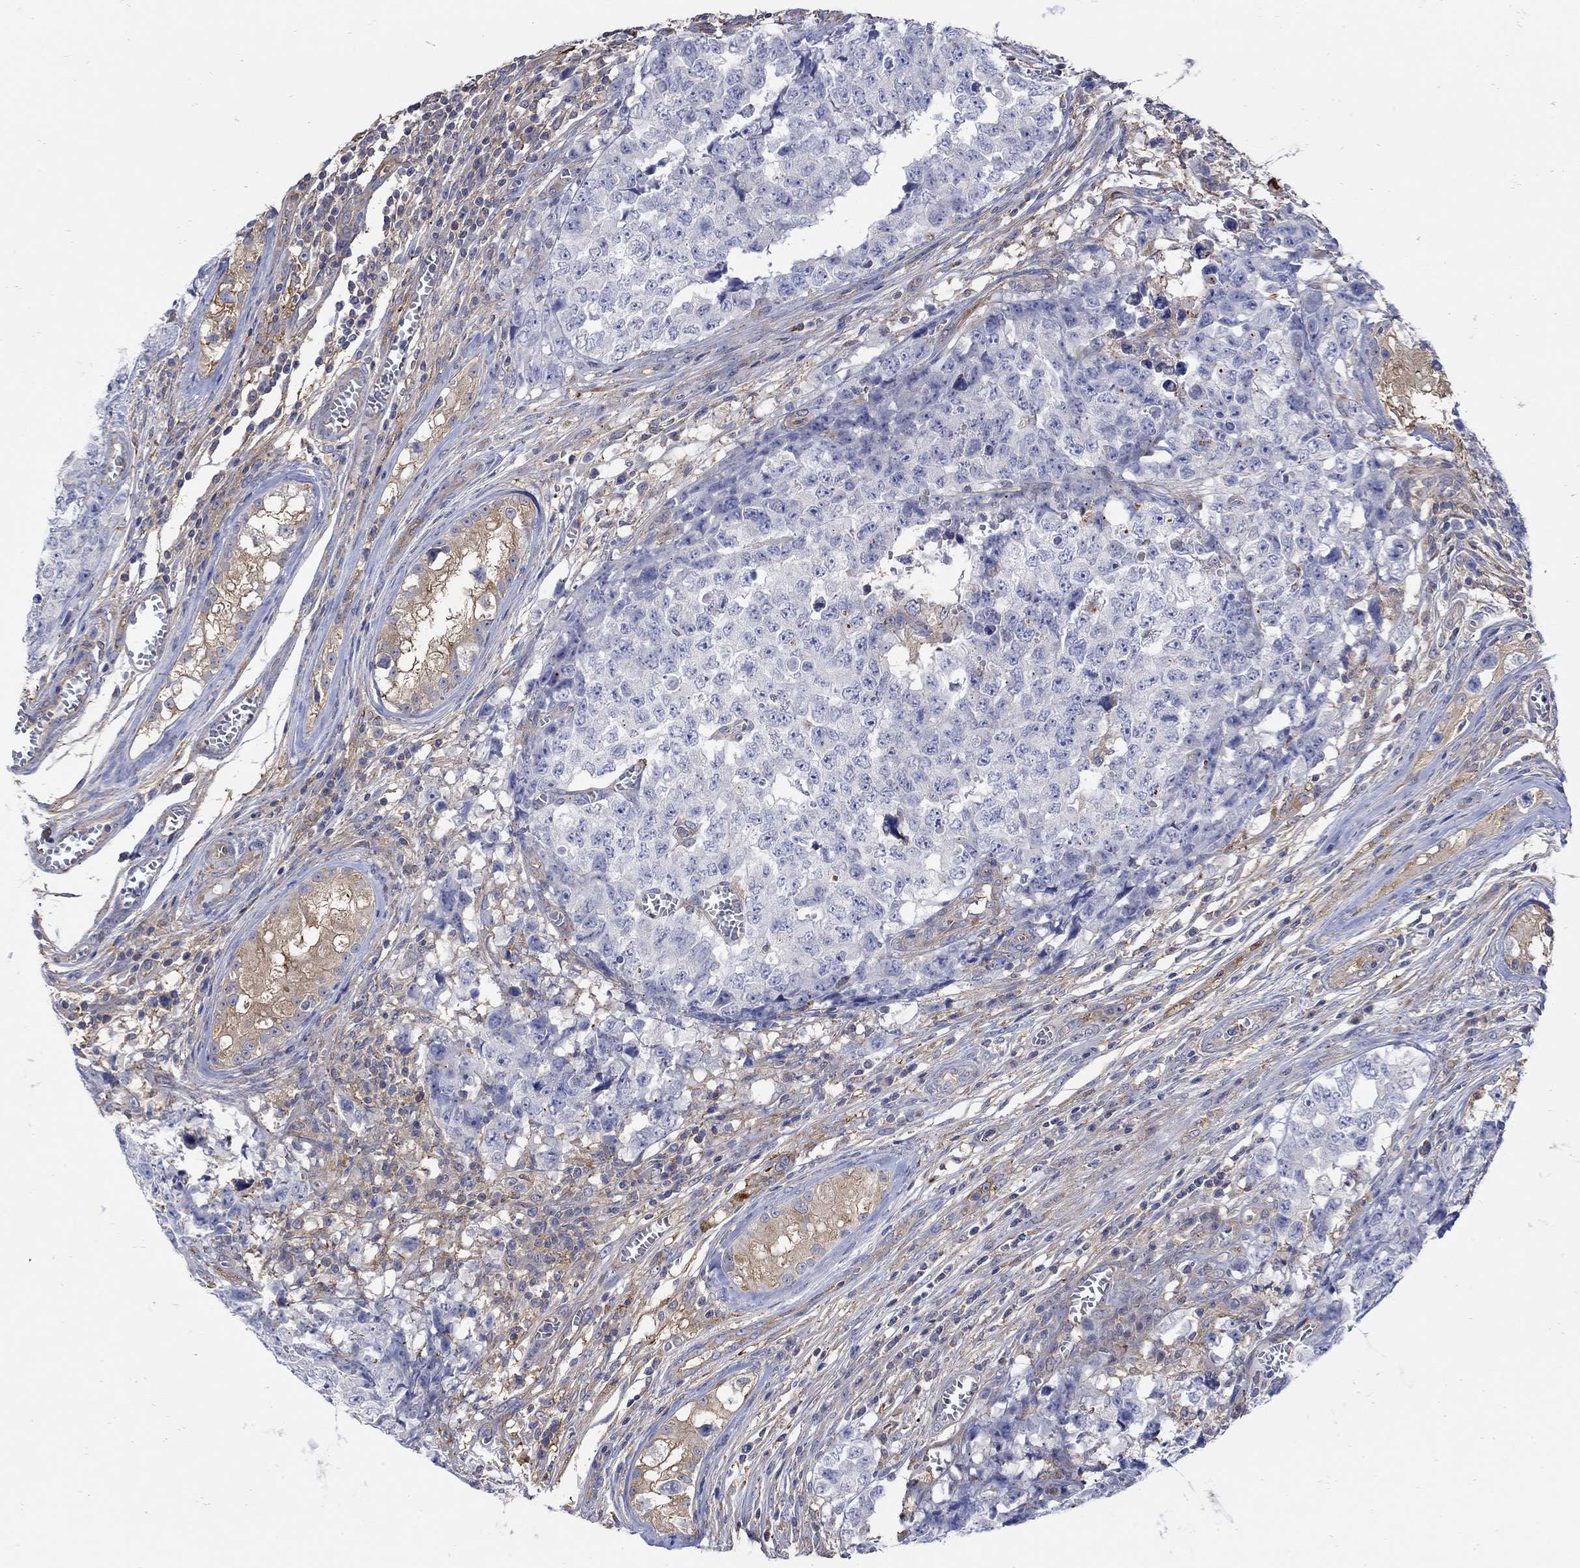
{"staining": {"intensity": "negative", "quantity": "none", "location": "none"}, "tissue": "testis cancer", "cell_type": "Tumor cells", "image_type": "cancer", "snomed": [{"axis": "morphology", "description": "Carcinoma, Embryonal, NOS"}, {"axis": "topography", "description": "Testis"}], "caption": "Immunohistochemical staining of testis cancer exhibits no significant expression in tumor cells.", "gene": "TEKT3", "patient": {"sex": "male", "age": 23}}